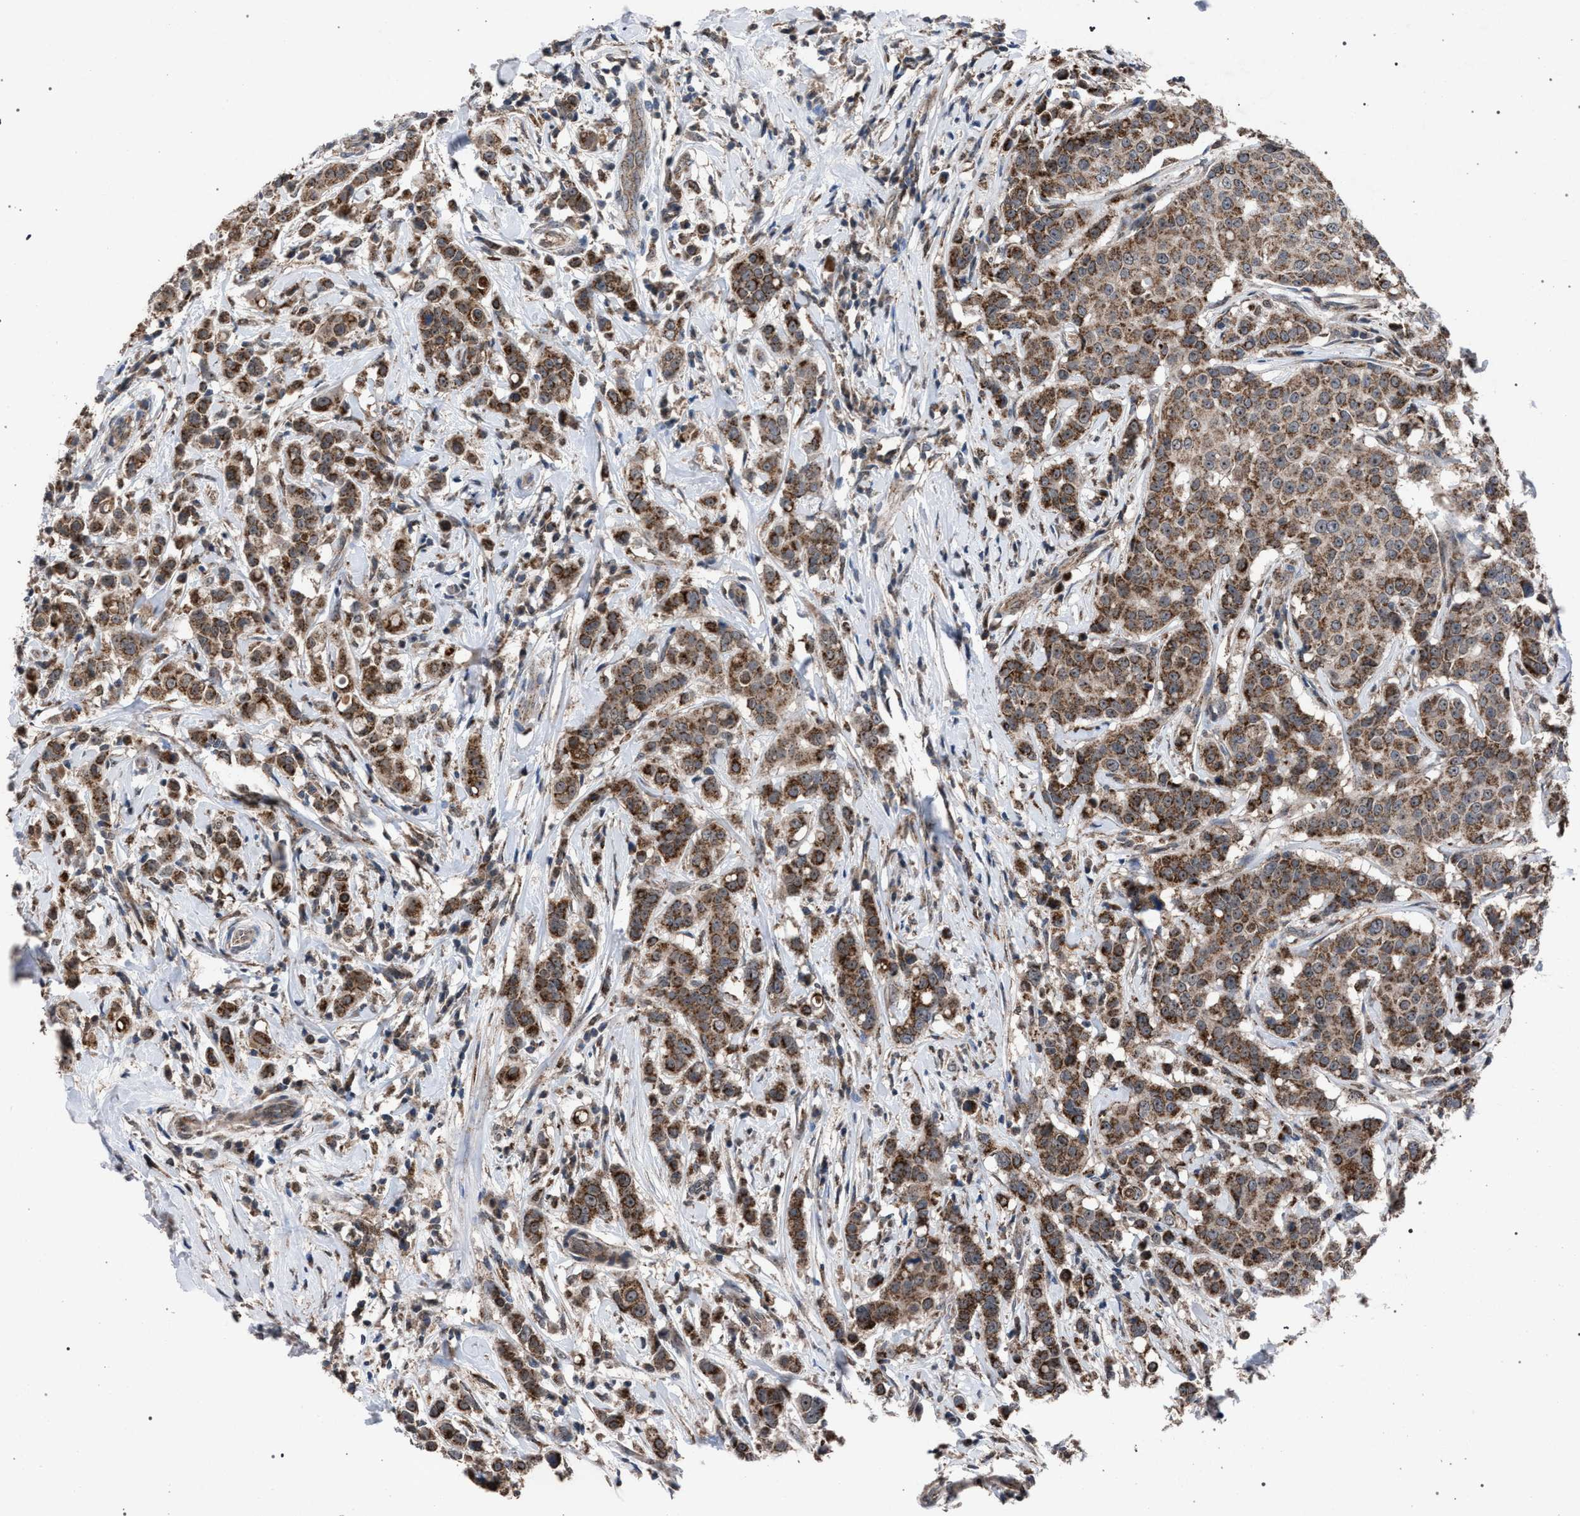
{"staining": {"intensity": "moderate", "quantity": ">75%", "location": "cytoplasmic/membranous"}, "tissue": "breast cancer", "cell_type": "Tumor cells", "image_type": "cancer", "snomed": [{"axis": "morphology", "description": "Duct carcinoma"}, {"axis": "topography", "description": "Breast"}], "caption": "DAB (3,3'-diaminobenzidine) immunohistochemical staining of intraductal carcinoma (breast) shows moderate cytoplasmic/membranous protein positivity in about >75% of tumor cells. The protein of interest is stained brown, and the nuclei are stained in blue (DAB (3,3'-diaminobenzidine) IHC with brightfield microscopy, high magnification).", "gene": "HSD17B4", "patient": {"sex": "female", "age": 27}}